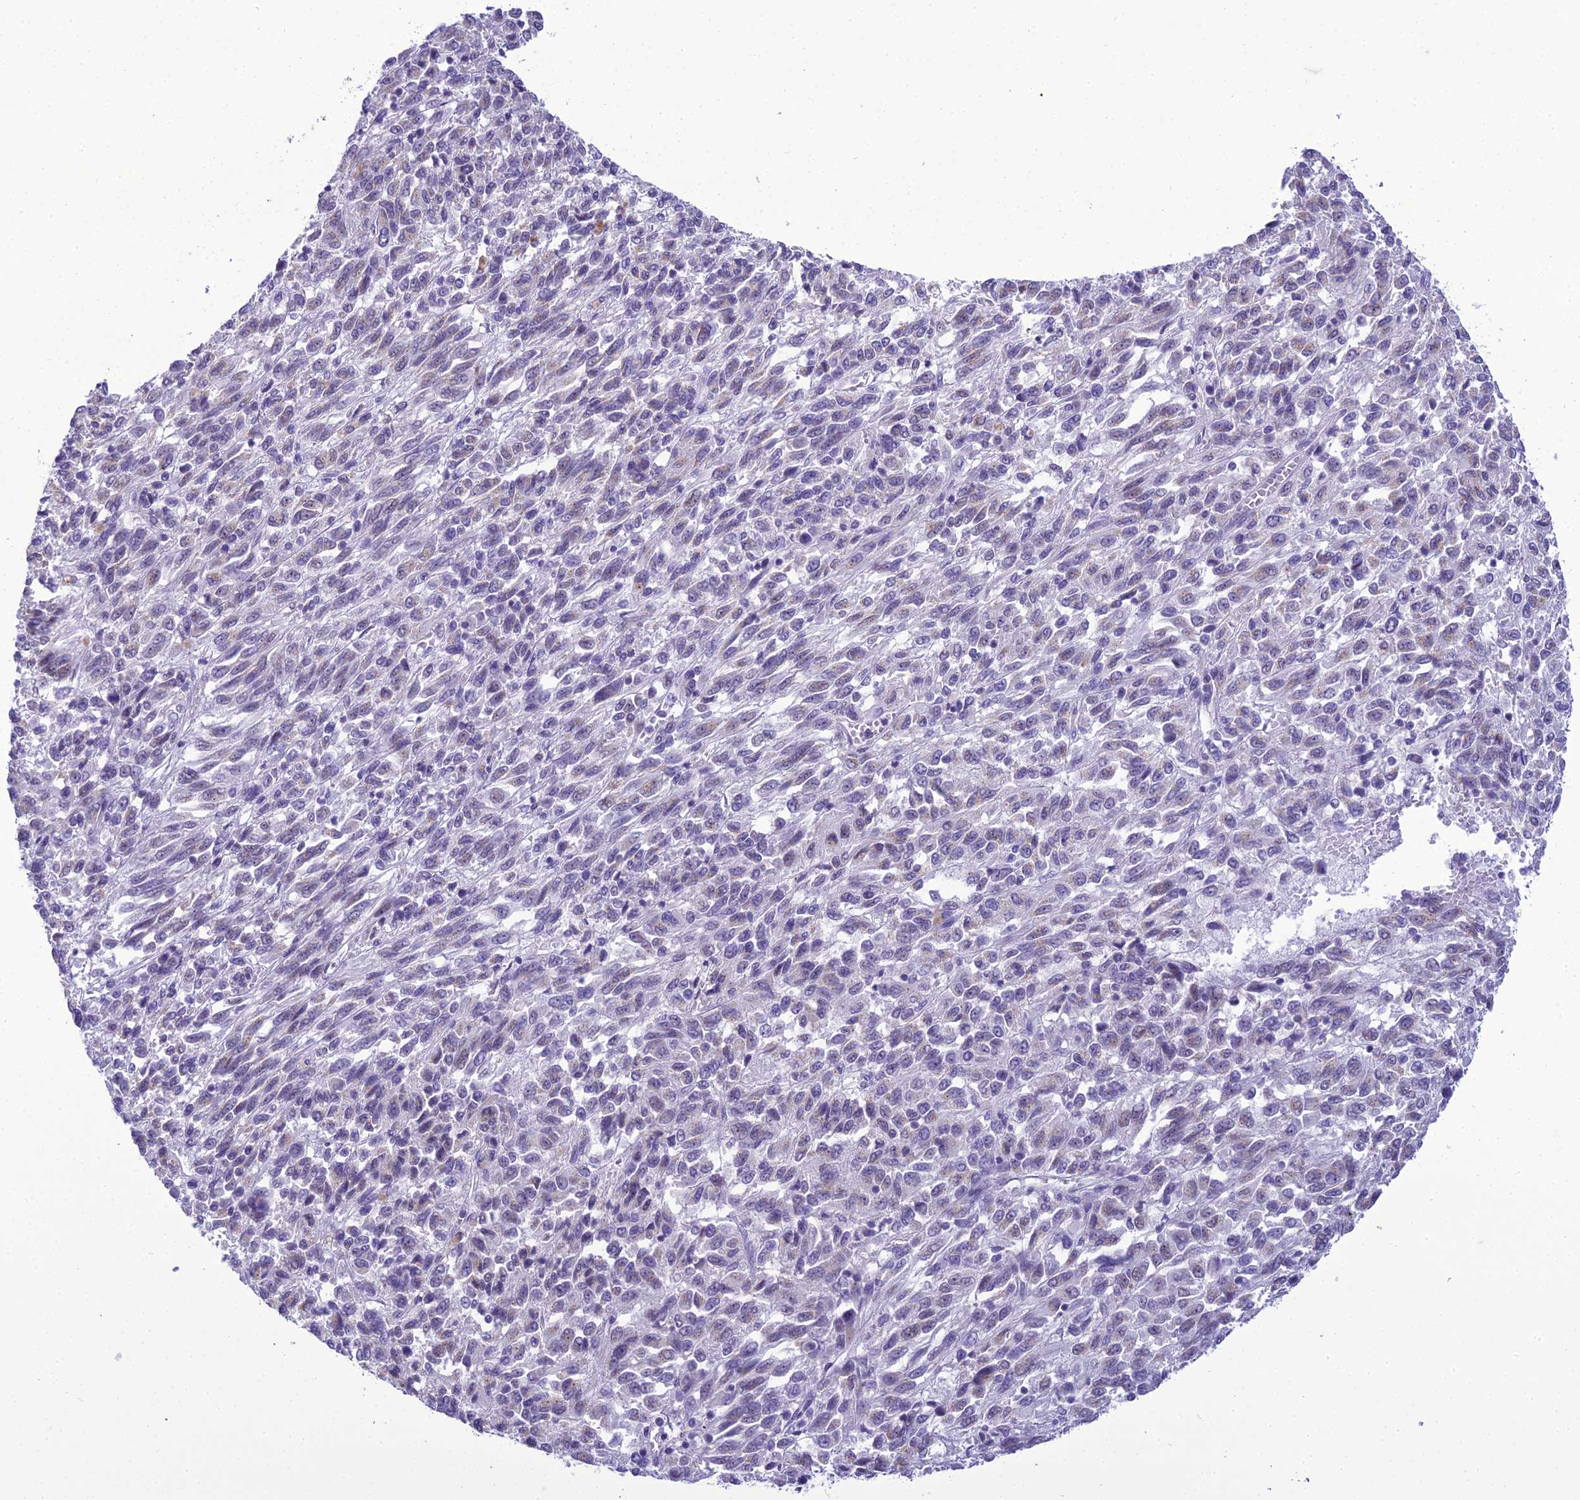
{"staining": {"intensity": "weak", "quantity": "<25%", "location": "cytoplasmic/membranous"}, "tissue": "melanoma", "cell_type": "Tumor cells", "image_type": "cancer", "snomed": [{"axis": "morphology", "description": "Malignant melanoma, Metastatic site"}, {"axis": "topography", "description": "Lung"}], "caption": "Melanoma was stained to show a protein in brown. There is no significant expression in tumor cells. The staining is performed using DAB brown chromogen with nuclei counter-stained in using hematoxylin.", "gene": "B9D2", "patient": {"sex": "male", "age": 64}}